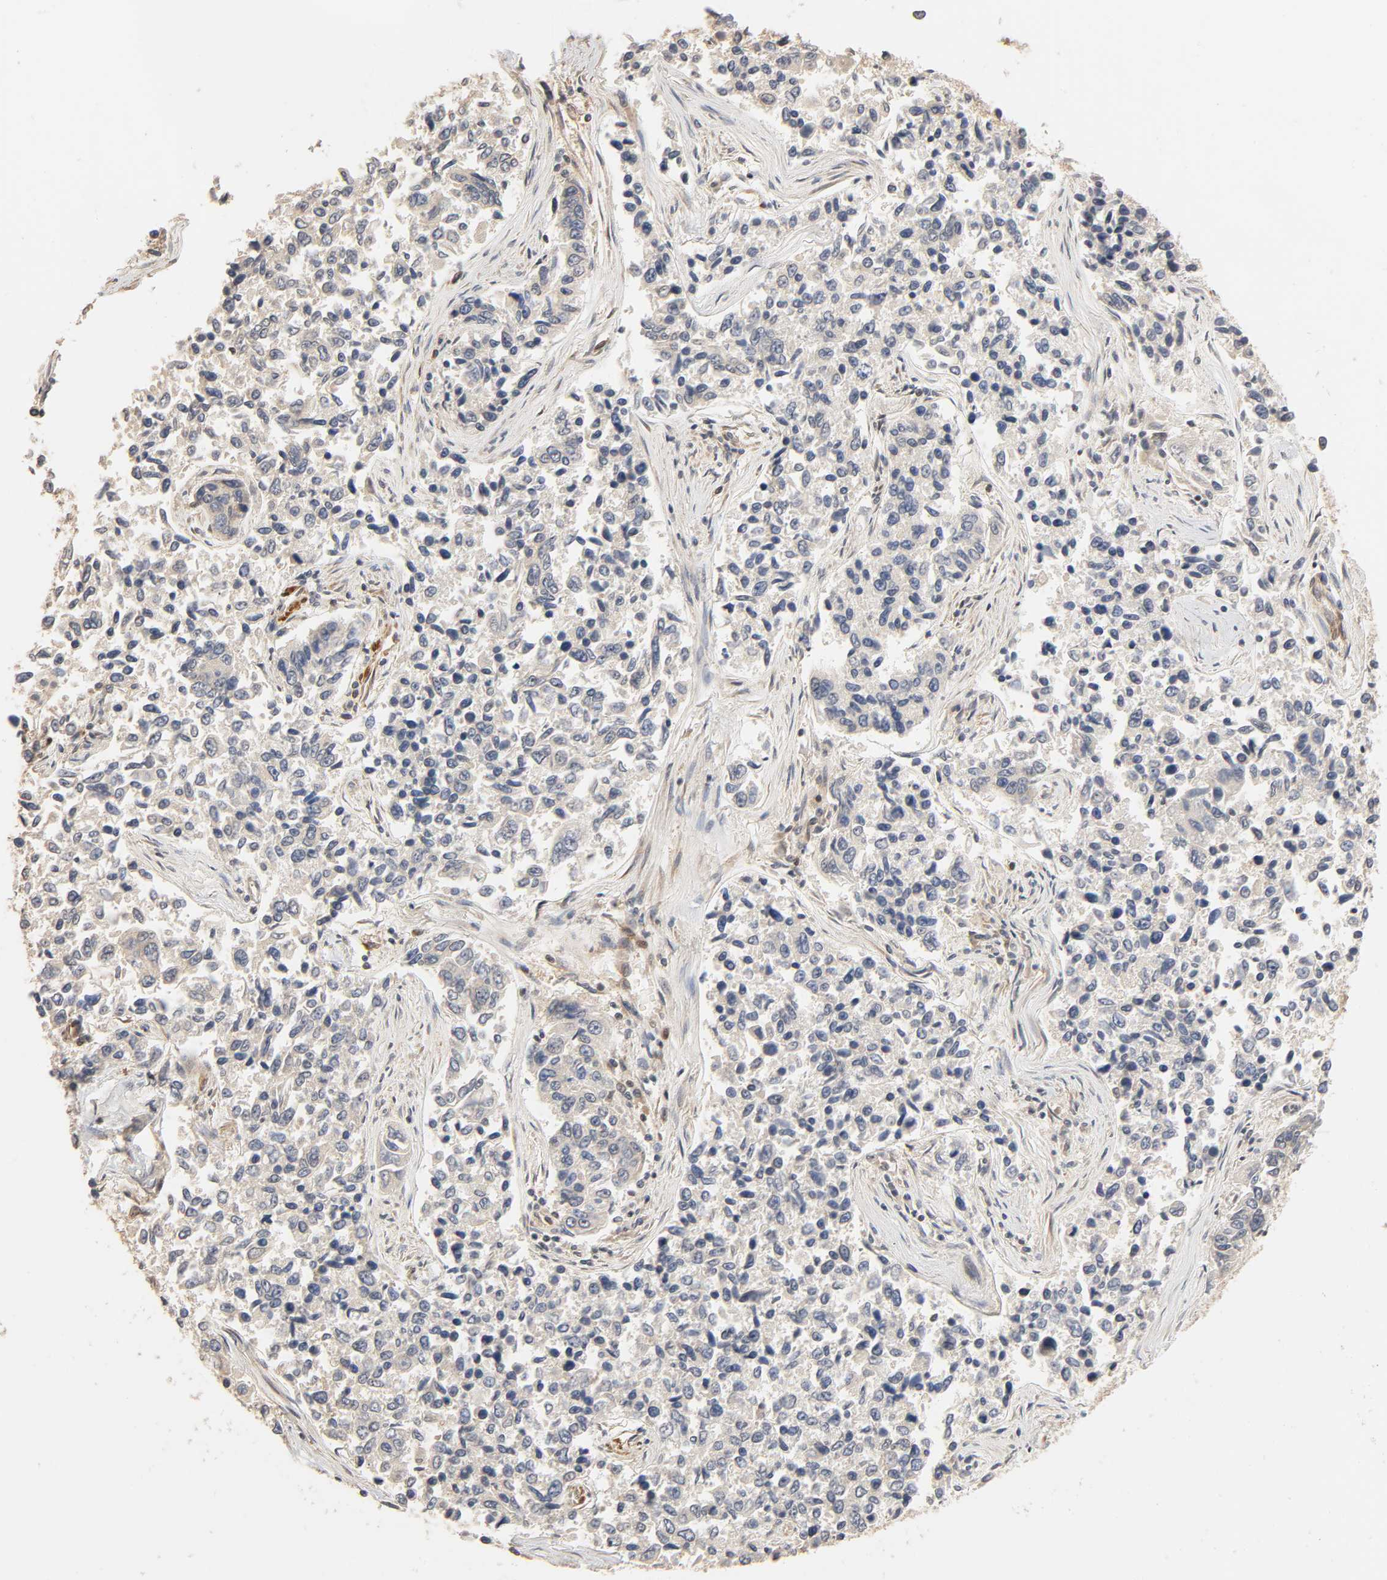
{"staining": {"intensity": "weak", "quantity": "<25%", "location": "cytoplasmic/membranous"}, "tissue": "lung cancer", "cell_type": "Tumor cells", "image_type": "cancer", "snomed": [{"axis": "morphology", "description": "Adenocarcinoma, NOS"}, {"axis": "topography", "description": "Lung"}], "caption": "Immunohistochemistry (IHC) micrograph of neoplastic tissue: human lung cancer stained with DAB (3,3'-diaminobenzidine) demonstrates no significant protein staining in tumor cells. Brightfield microscopy of immunohistochemistry stained with DAB (3,3'-diaminobenzidine) (brown) and hematoxylin (blue), captured at high magnification.", "gene": "NEMF", "patient": {"sex": "male", "age": 84}}